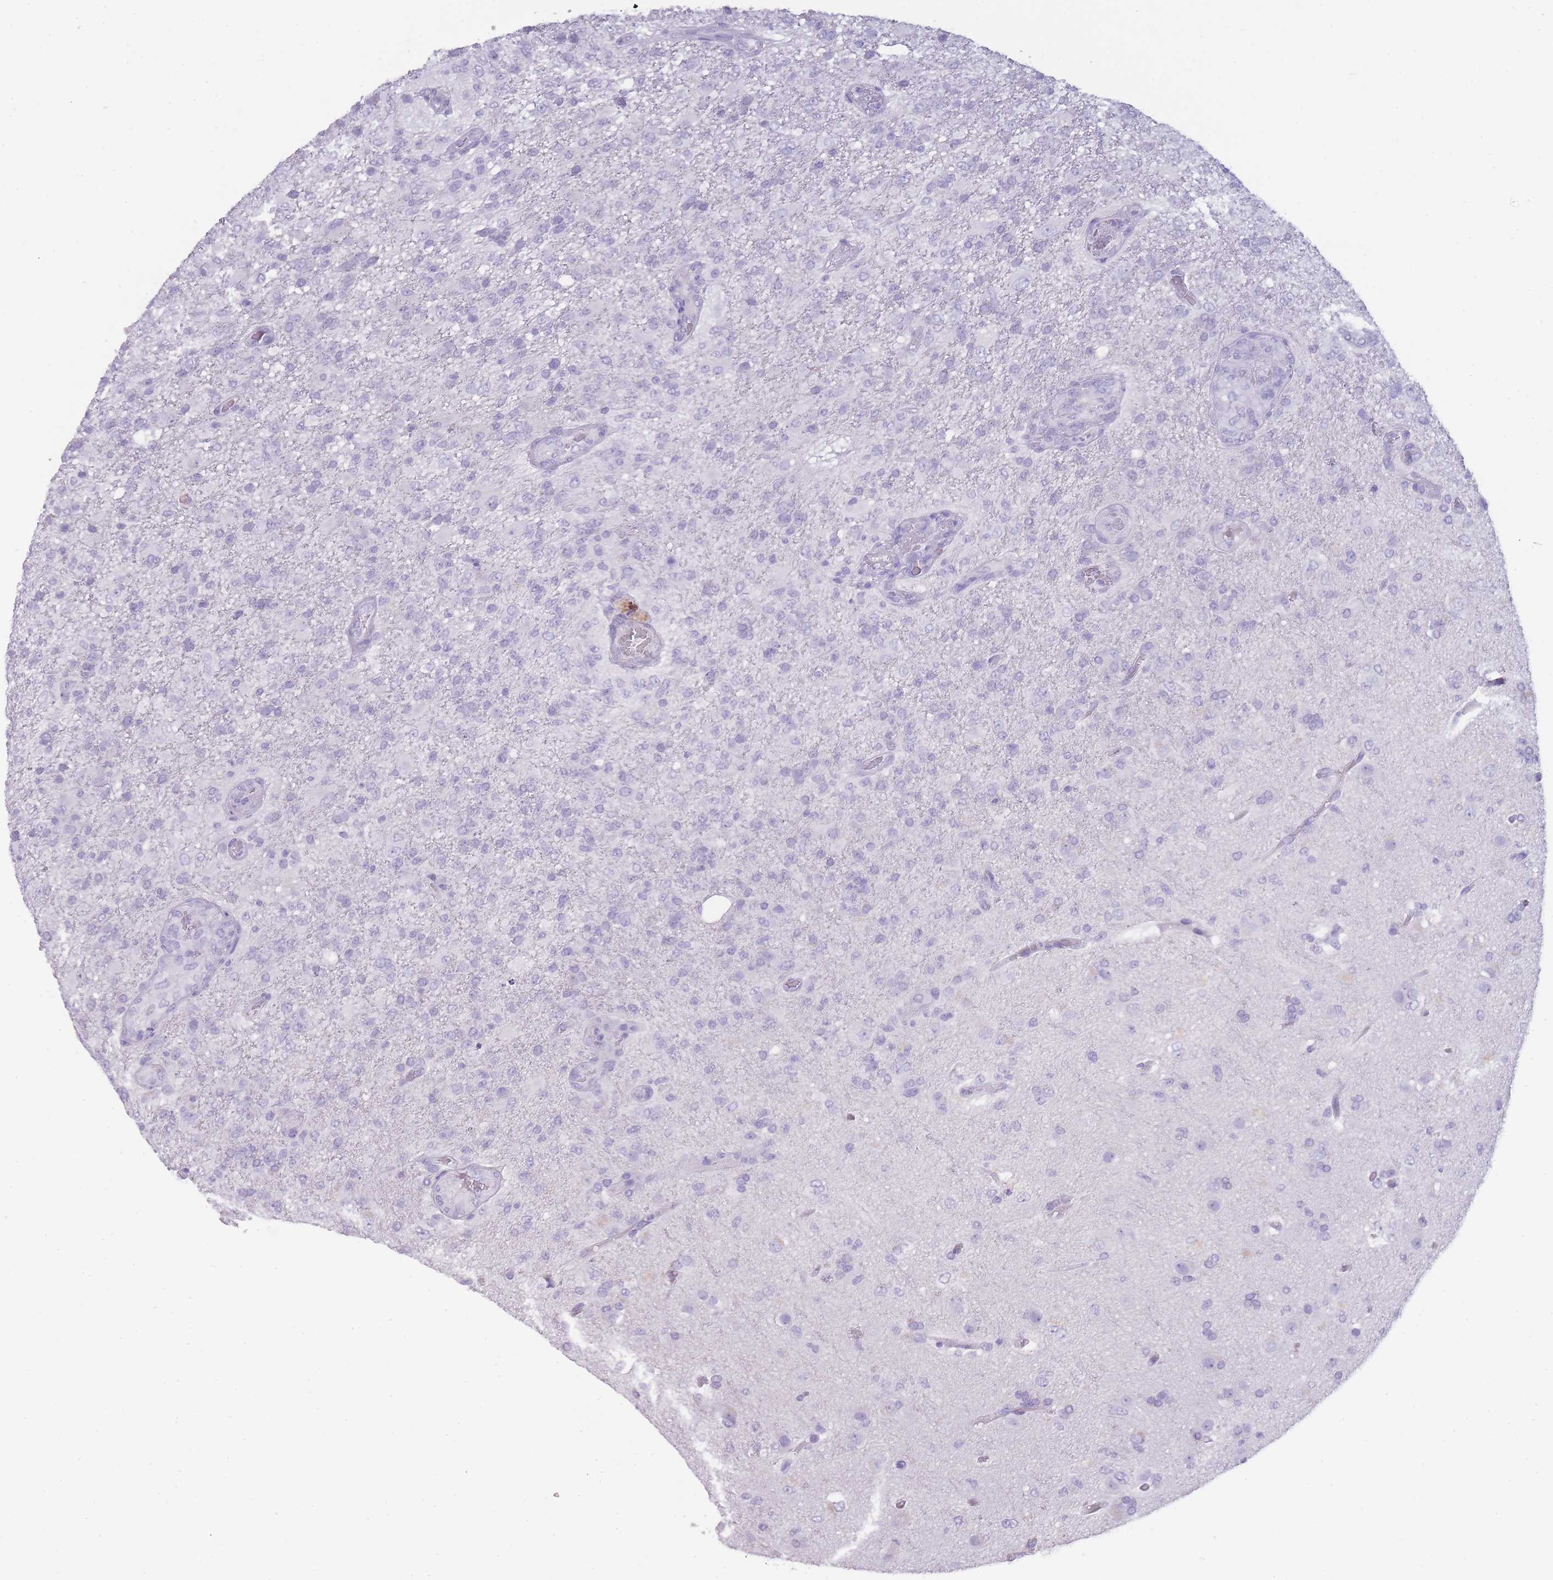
{"staining": {"intensity": "negative", "quantity": "none", "location": "none"}, "tissue": "glioma", "cell_type": "Tumor cells", "image_type": "cancer", "snomed": [{"axis": "morphology", "description": "Glioma, malignant, High grade"}, {"axis": "topography", "description": "Brain"}], "caption": "The IHC histopathology image has no significant staining in tumor cells of glioma tissue.", "gene": "TCP11", "patient": {"sex": "female", "age": 74}}